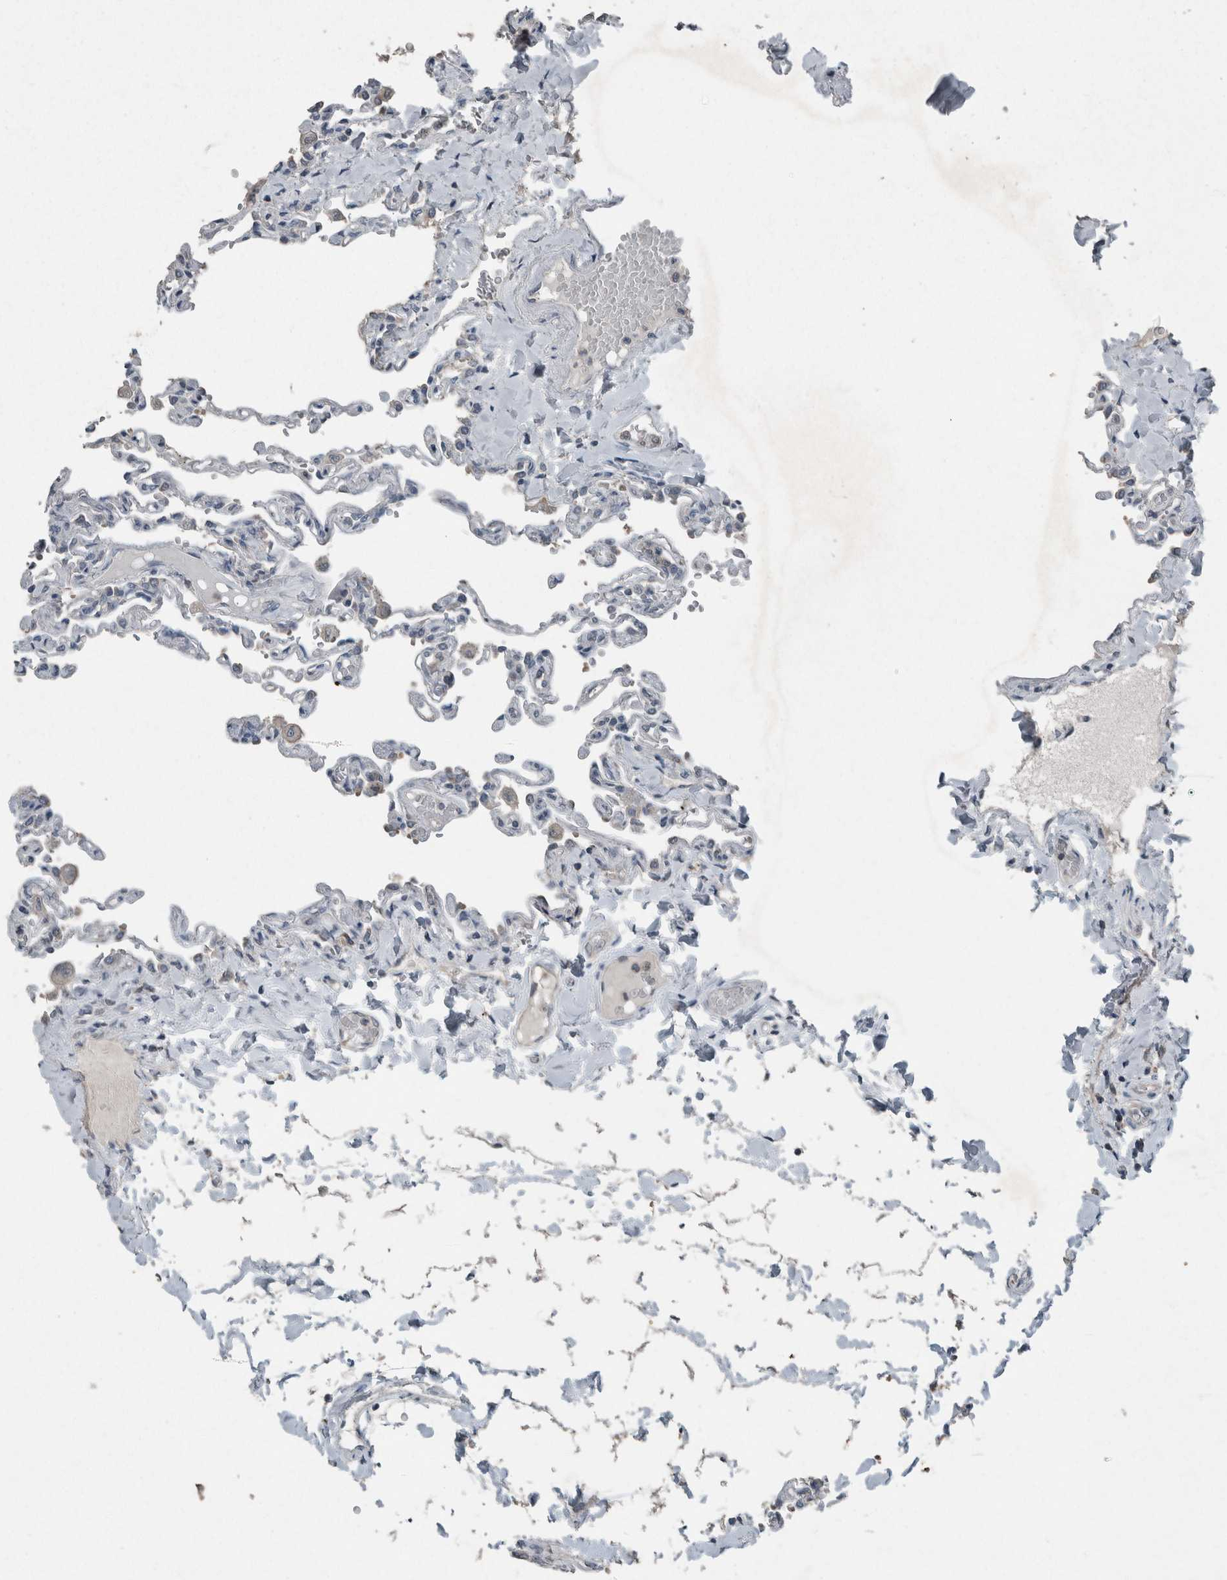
{"staining": {"intensity": "weak", "quantity": "<25%", "location": "cytoplasmic/membranous"}, "tissue": "lung", "cell_type": "Alveolar cells", "image_type": "normal", "snomed": [{"axis": "morphology", "description": "Normal tissue, NOS"}, {"axis": "topography", "description": "Lung"}], "caption": "A photomicrograph of lung stained for a protein reveals no brown staining in alveolar cells. (IHC, brightfield microscopy, high magnification).", "gene": "KNTC1", "patient": {"sex": "male", "age": 21}}